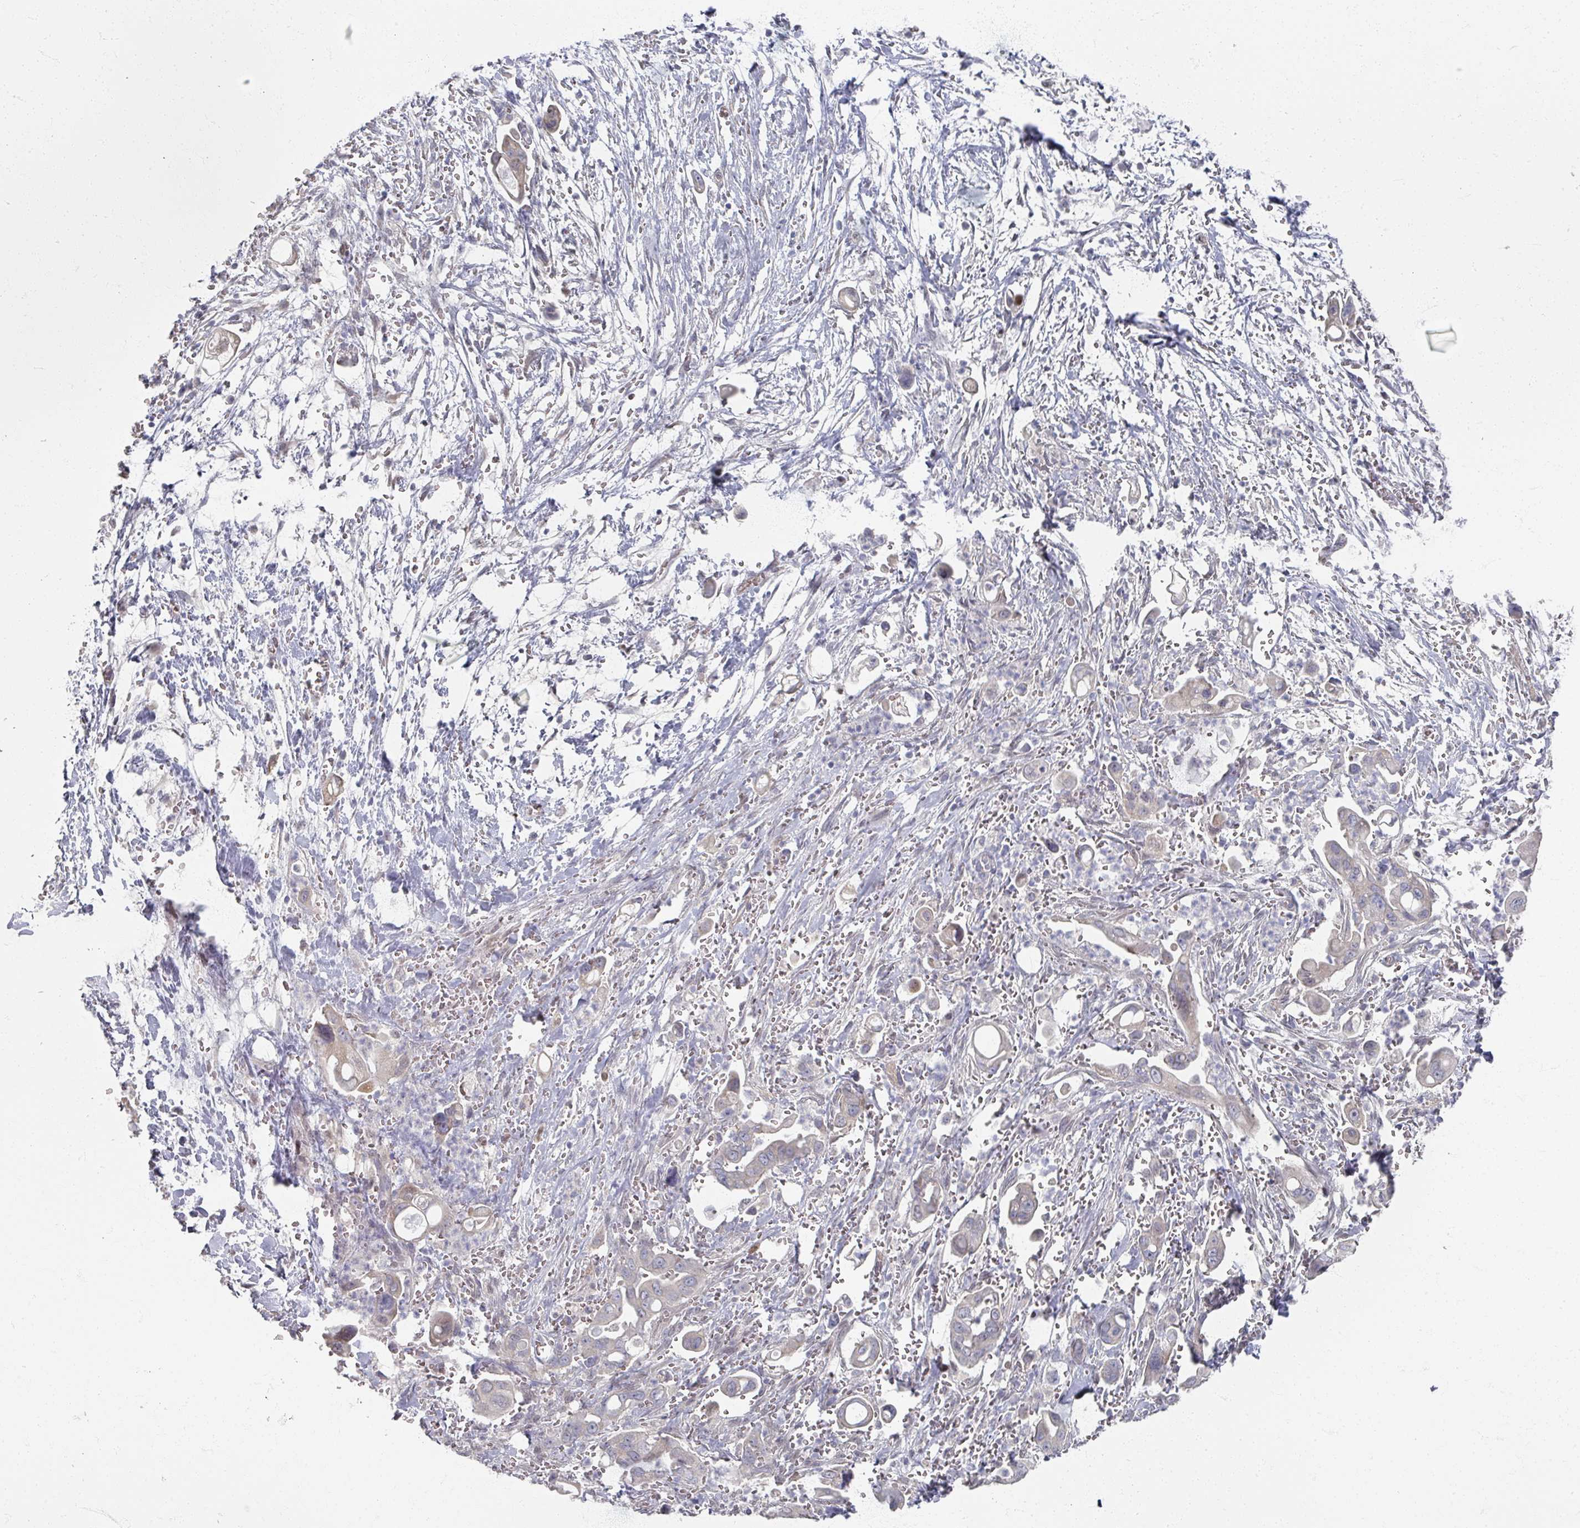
{"staining": {"intensity": "weak", "quantity": "<25%", "location": "cytoplasmic/membranous"}, "tissue": "pancreatic cancer", "cell_type": "Tumor cells", "image_type": "cancer", "snomed": [{"axis": "morphology", "description": "Adenocarcinoma, NOS"}, {"axis": "topography", "description": "Pancreas"}], "caption": "Human pancreatic adenocarcinoma stained for a protein using IHC displays no staining in tumor cells.", "gene": "TTYH3", "patient": {"sex": "male", "age": 61}}